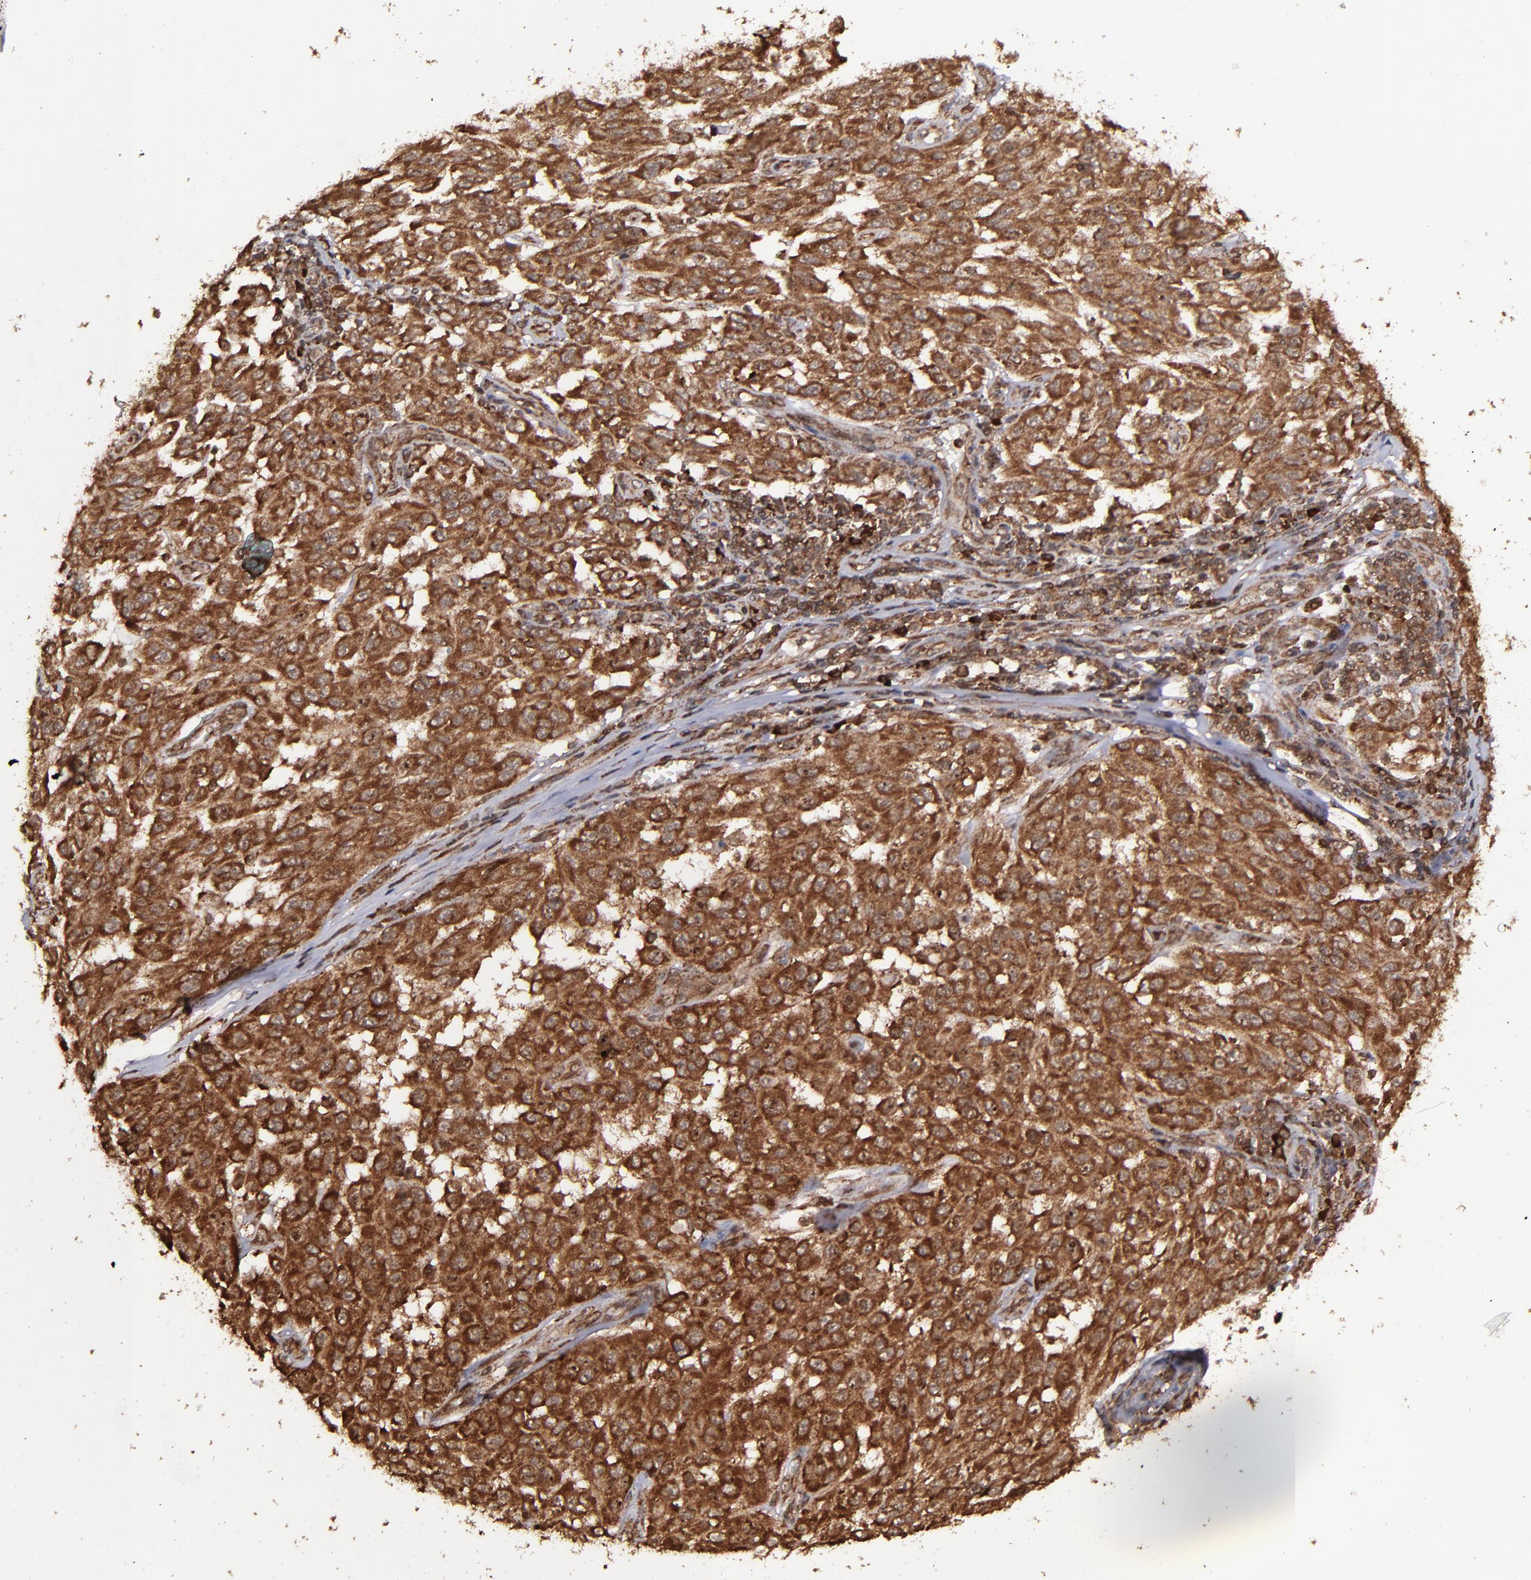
{"staining": {"intensity": "strong", "quantity": ">75%", "location": "cytoplasmic/membranous,nuclear"}, "tissue": "melanoma", "cell_type": "Tumor cells", "image_type": "cancer", "snomed": [{"axis": "morphology", "description": "Malignant melanoma, NOS"}, {"axis": "topography", "description": "Skin"}], "caption": "A brown stain shows strong cytoplasmic/membranous and nuclear expression of a protein in melanoma tumor cells.", "gene": "EIF4ENIF1", "patient": {"sex": "male", "age": 30}}